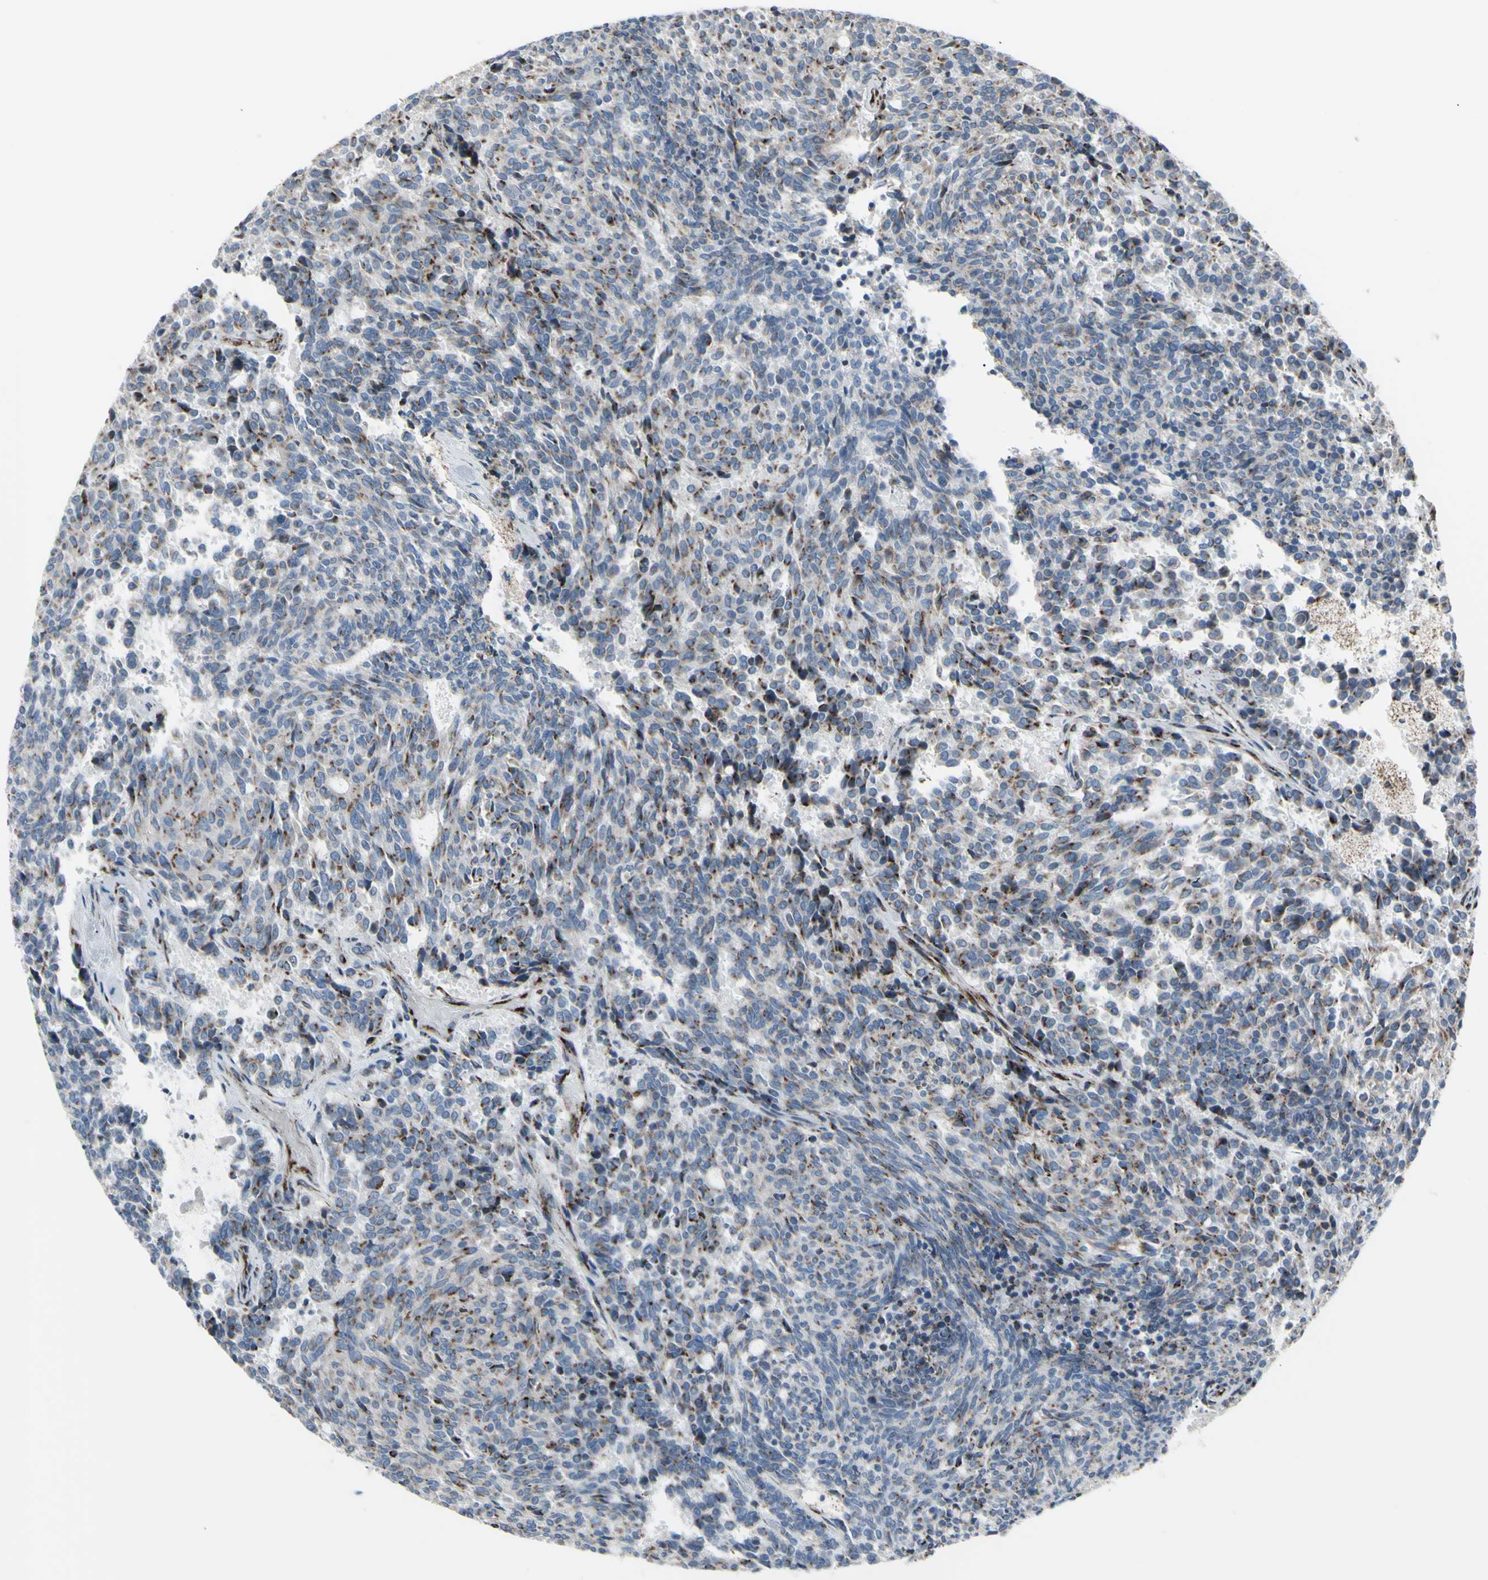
{"staining": {"intensity": "moderate", "quantity": "25%-75%", "location": "cytoplasmic/membranous"}, "tissue": "carcinoid", "cell_type": "Tumor cells", "image_type": "cancer", "snomed": [{"axis": "morphology", "description": "Carcinoid, malignant, NOS"}, {"axis": "topography", "description": "Pancreas"}], "caption": "Moderate cytoplasmic/membranous staining is appreciated in about 25%-75% of tumor cells in carcinoid (malignant).", "gene": "GLG1", "patient": {"sex": "female", "age": 54}}